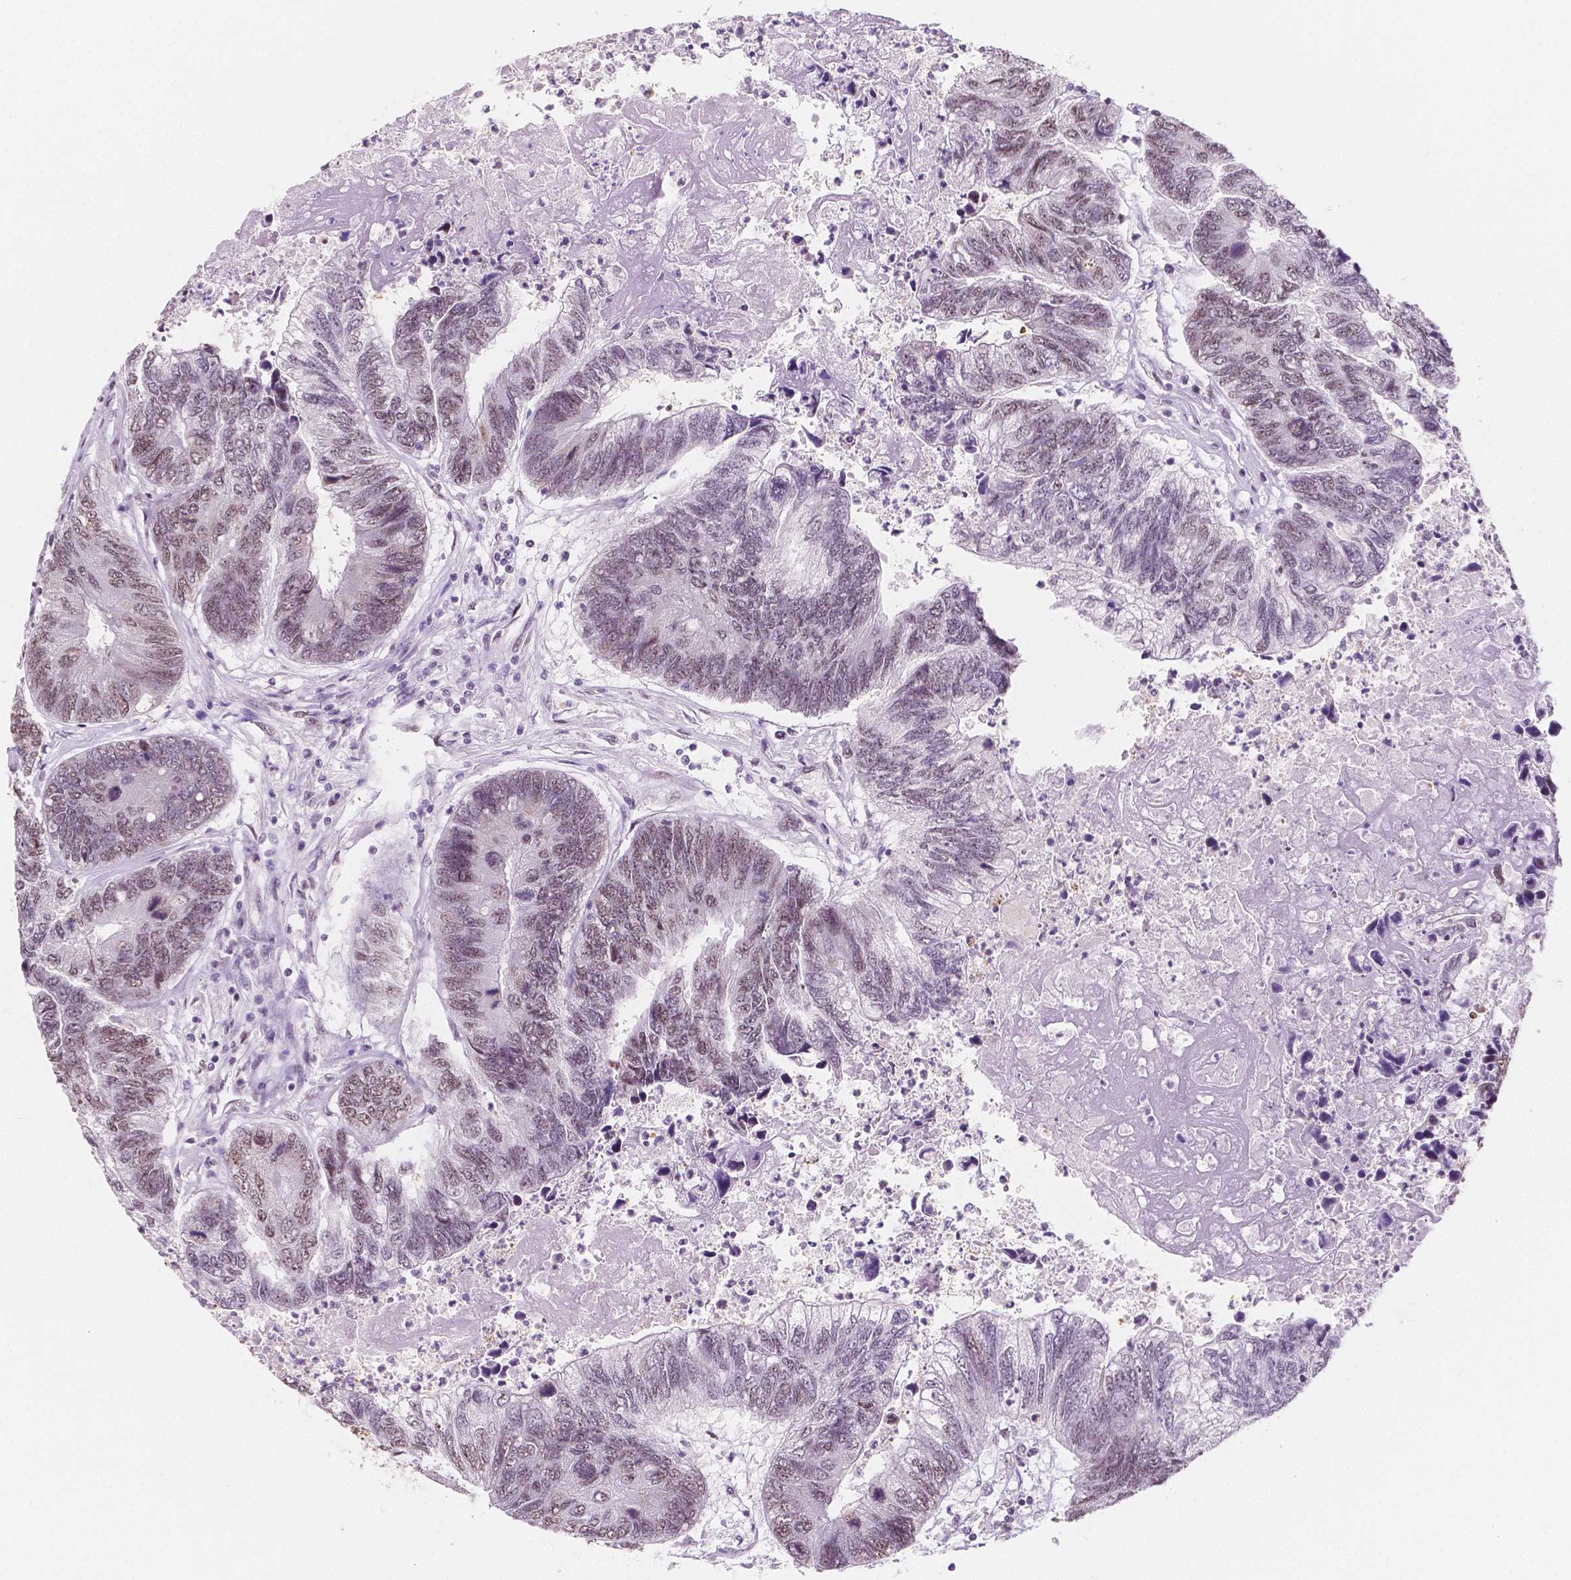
{"staining": {"intensity": "moderate", "quantity": "25%-75%", "location": "nuclear"}, "tissue": "colorectal cancer", "cell_type": "Tumor cells", "image_type": "cancer", "snomed": [{"axis": "morphology", "description": "Adenocarcinoma, NOS"}, {"axis": "topography", "description": "Colon"}], "caption": "Immunohistochemical staining of colorectal adenocarcinoma exhibits medium levels of moderate nuclear protein expression in approximately 25%-75% of tumor cells.", "gene": "NOLC1", "patient": {"sex": "female", "age": 67}}